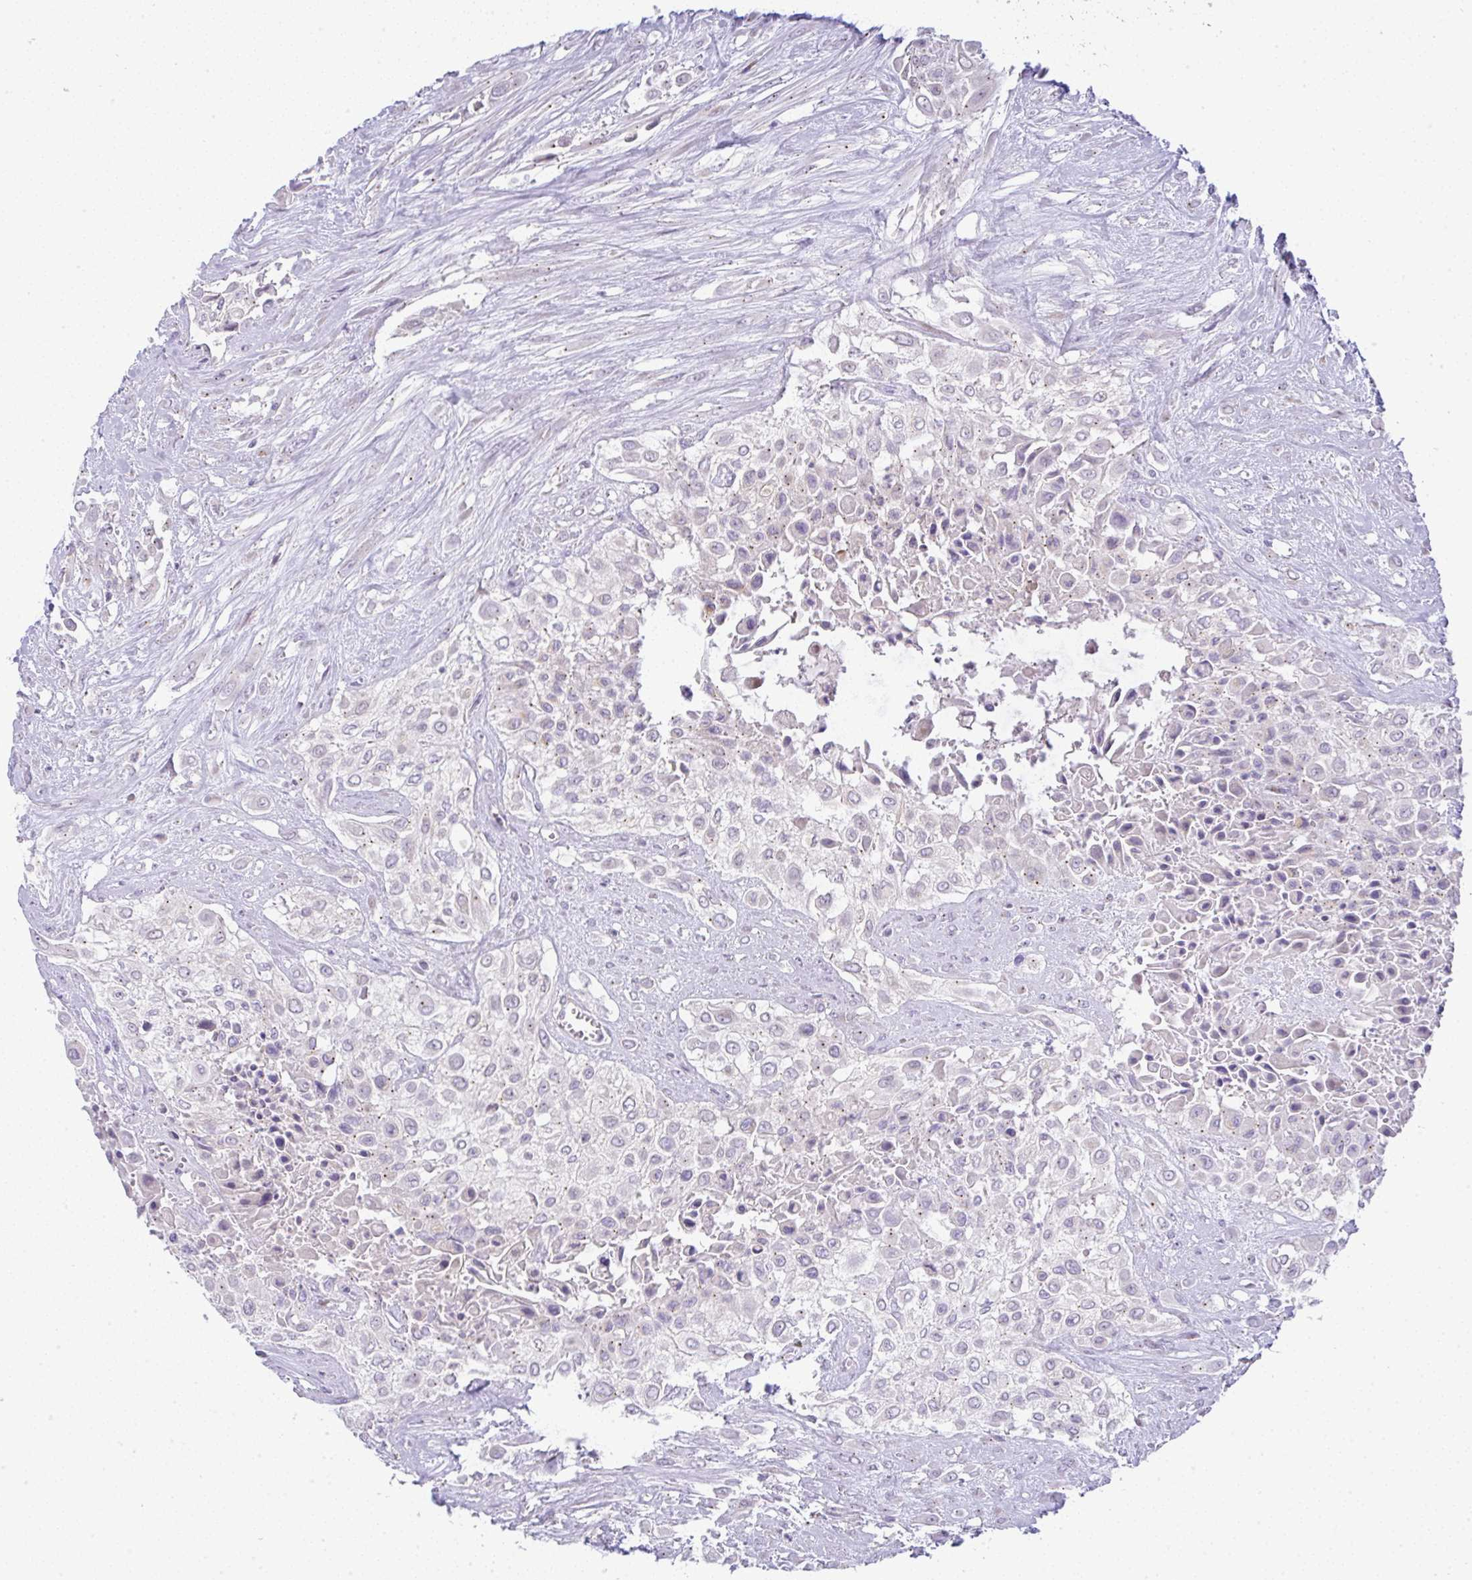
{"staining": {"intensity": "weak", "quantity": "<25%", "location": "cytoplasmic/membranous"}, "tissue": "urothelial cancer", "cell_type": "Tumor cells", "image_type": "cancer", "snomed": [{"axis": "morphology", "description": "Urothelial carcinoma, High grade"}, {"axis": "topography", "description": "Urinary bladder"}], "caption": "Tumor cells show no significant expression in high-grade urothelial carcinoma.", "gene": "FAM177A1", "patient": {"sex": "male", "age": 57}}